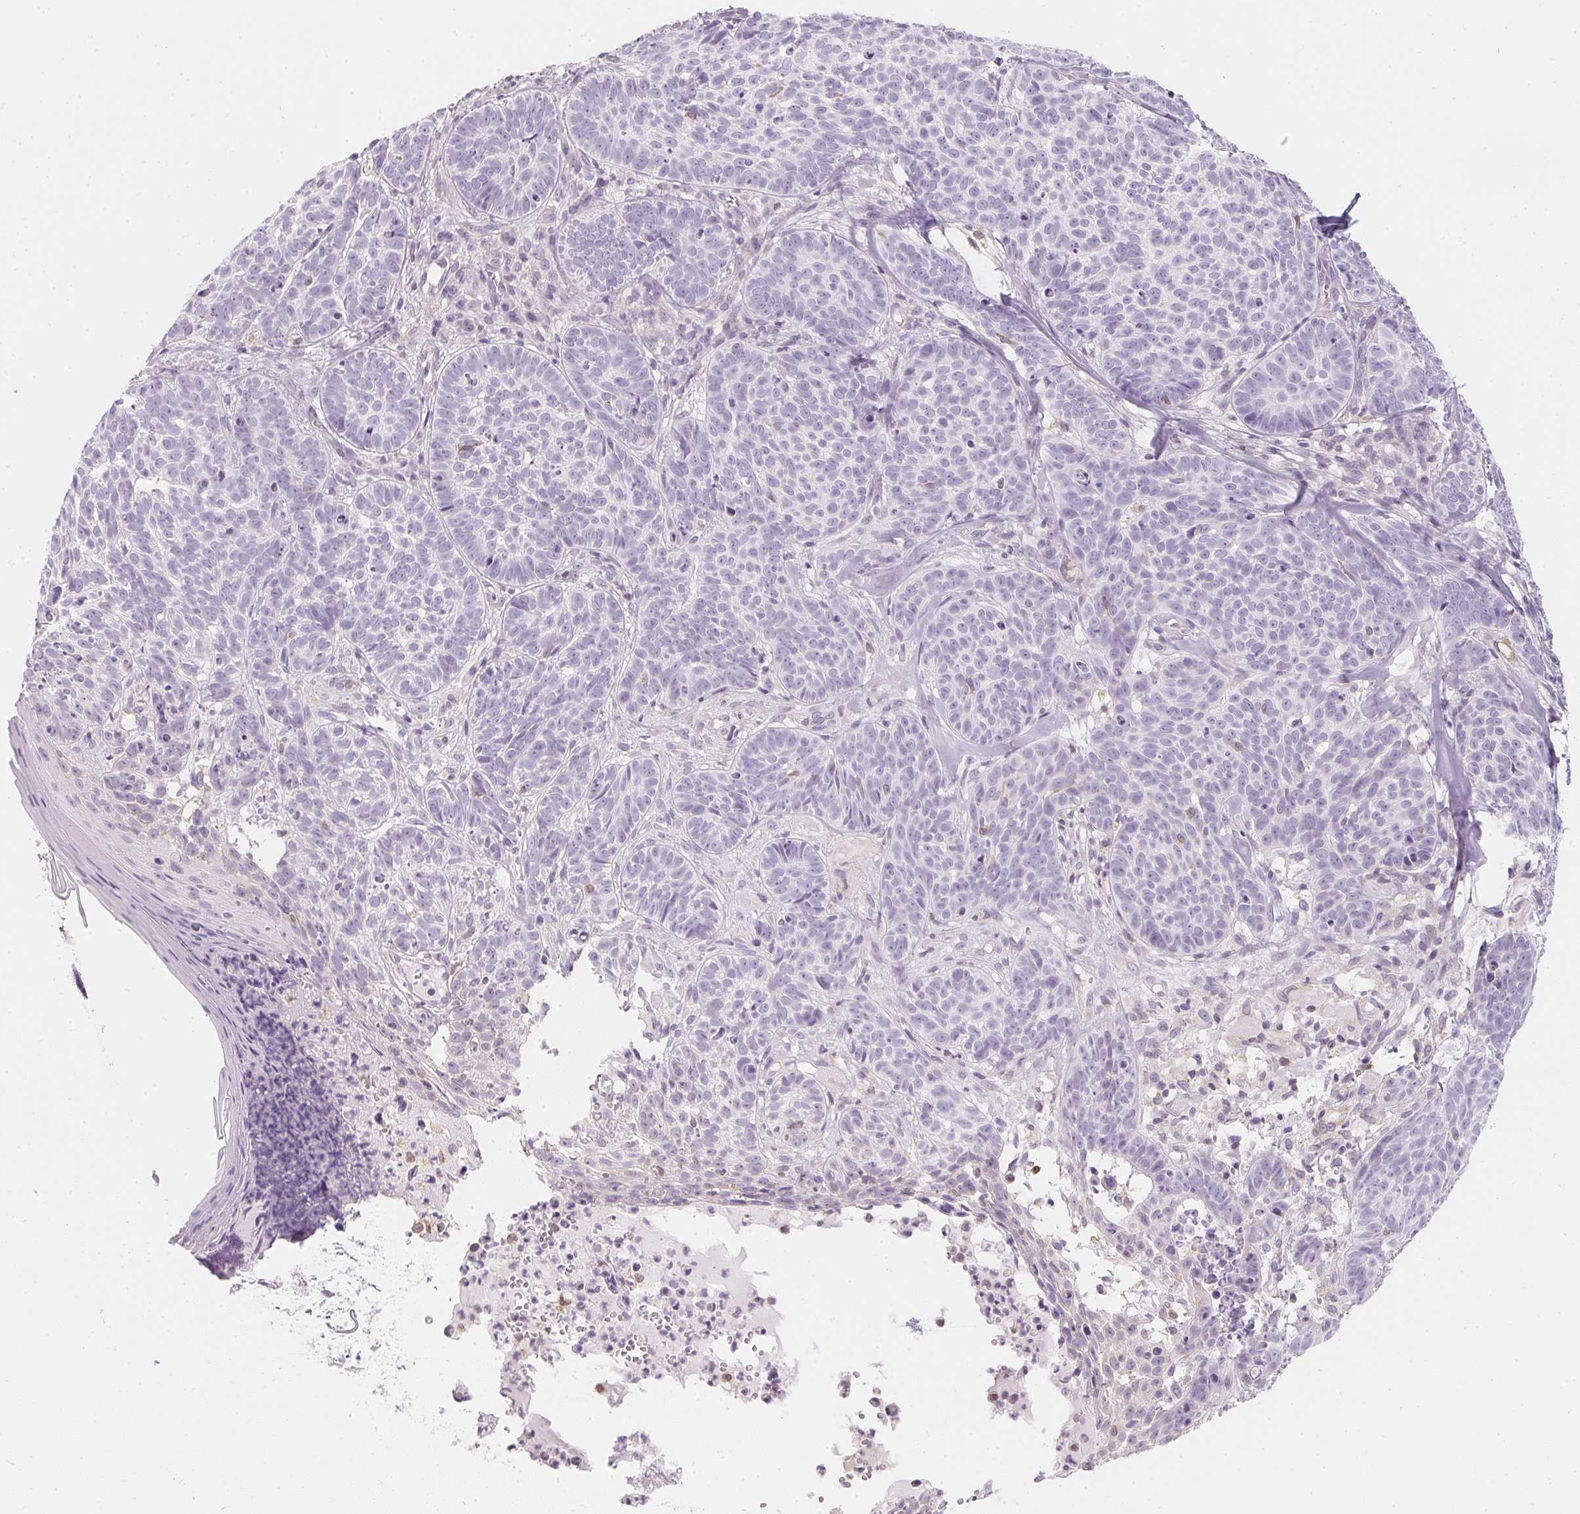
{"staining": {"intensity": "negative", "quantity": "none", "location": "none"}, "tissue": "skin cancer", "cell_type": "Tumor cells", "image_type": "cancer", "snomed": [{"axis": "morphology", "description": "Basal cell carcinoma"}, {"axis": "topography", "description": "Skin"}], "caption": "Protein analysis of skin cancer (basal cell carcinoma) displays no significant staining in tumor cells. (Brightfield microscopy of DAB IHC at high magnification).", "gene": "SOAT1", "patient": {"sex": "male", "age": 90}}